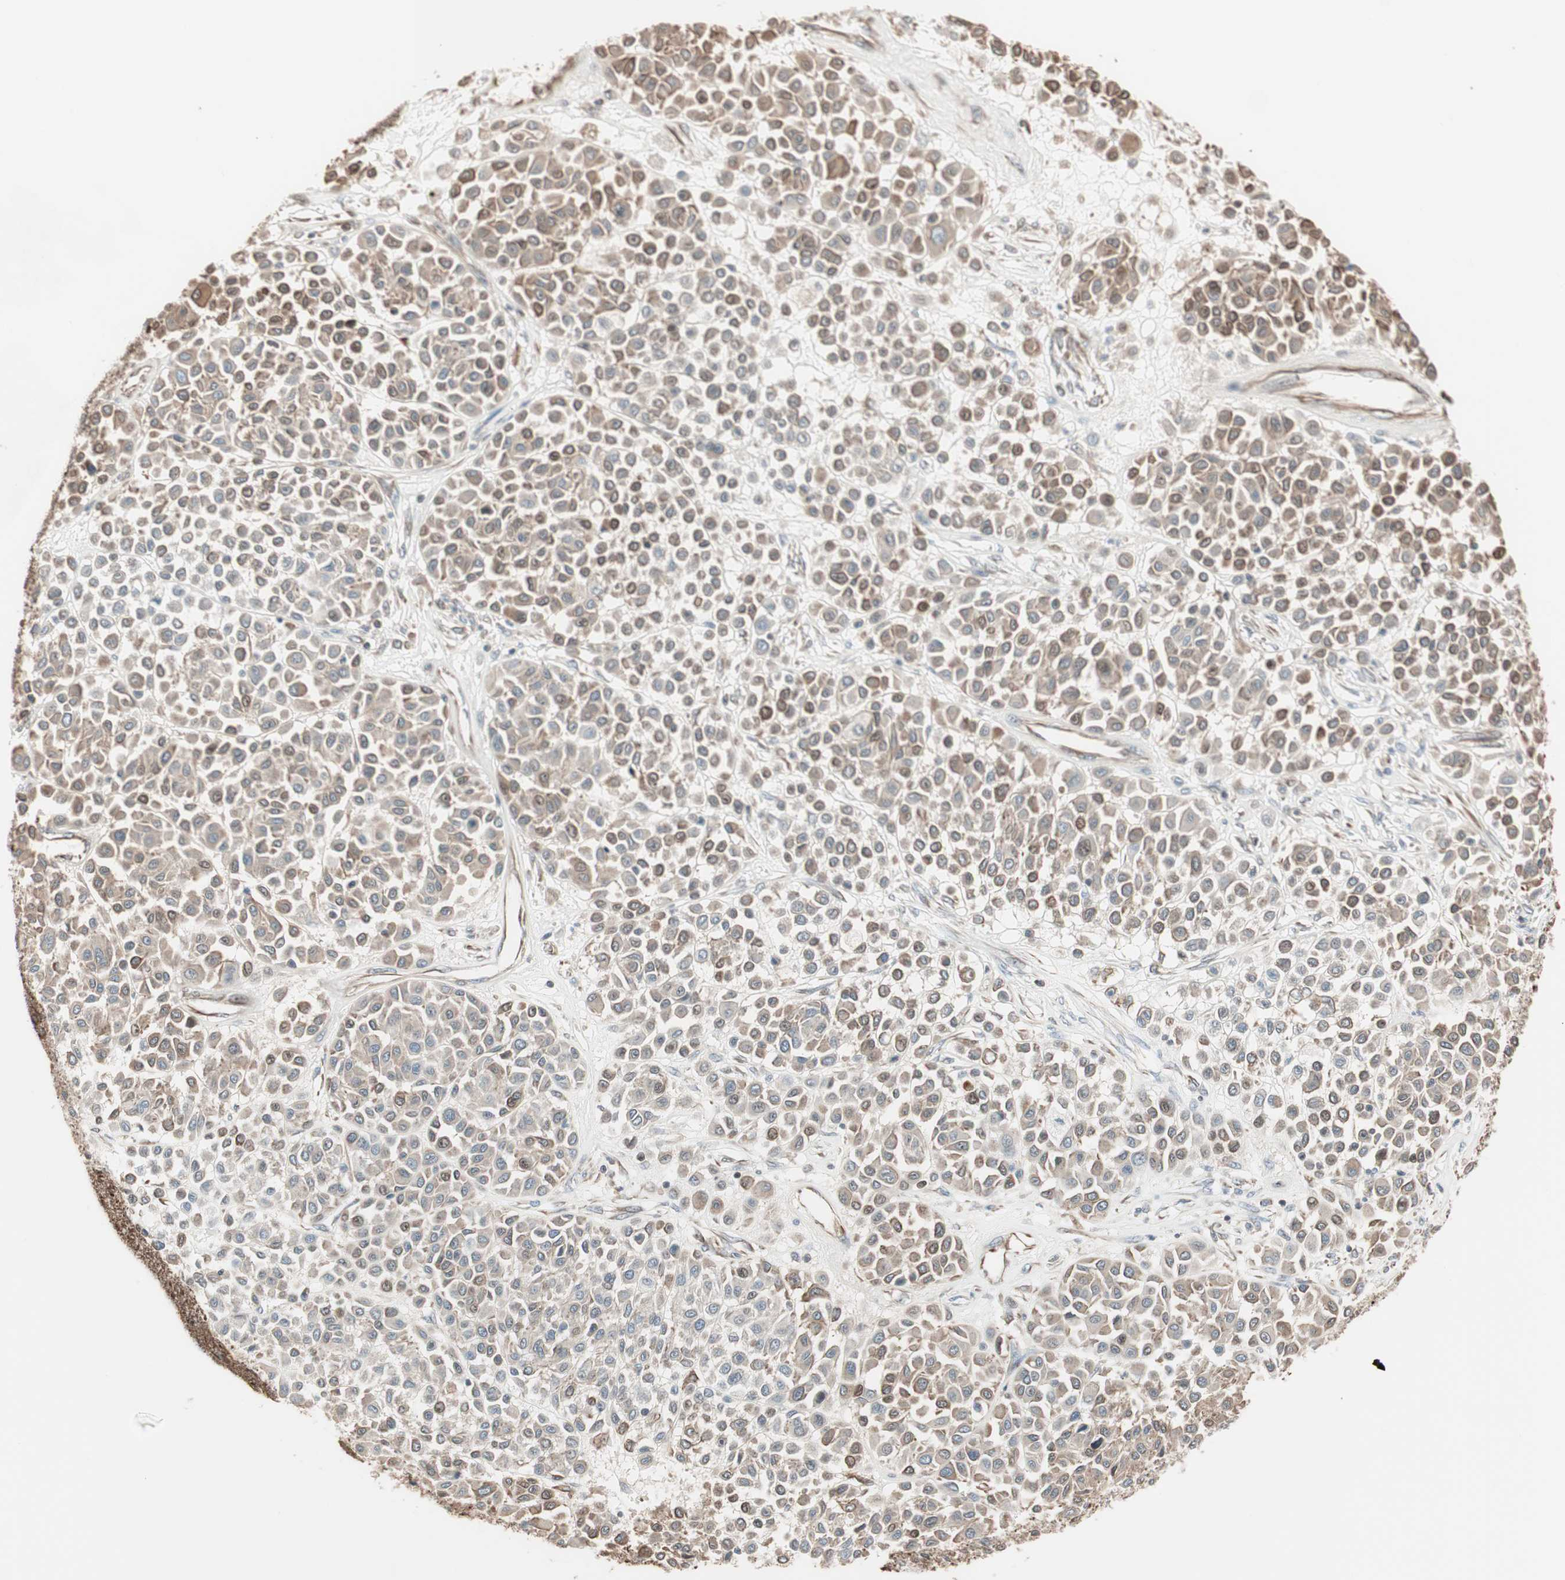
{"staining": {"intensity": "moderate", "quantity": ">75%", "location": "cytoplasmic/membranous"}, "tissue": "melanoma", "cell_type": "Tumor cells", "image_type": "cancer", "snomed": [{"axis": "morphology", "description": "Malignant melanoma, Metastatic site"}, {"axis": "topography", "description": "Soft tissue"}], "caption": "DAB (3,3'-diaminobenzidine) immunohistochemical staining of human malignant melanoma (metastatic site) reveals moderate cytoplasmic/membranous protein positivity in approximately >75% of tumor cells.", "gene": "MAD2L2", "patient": {"sex": "male", "age": 41}}